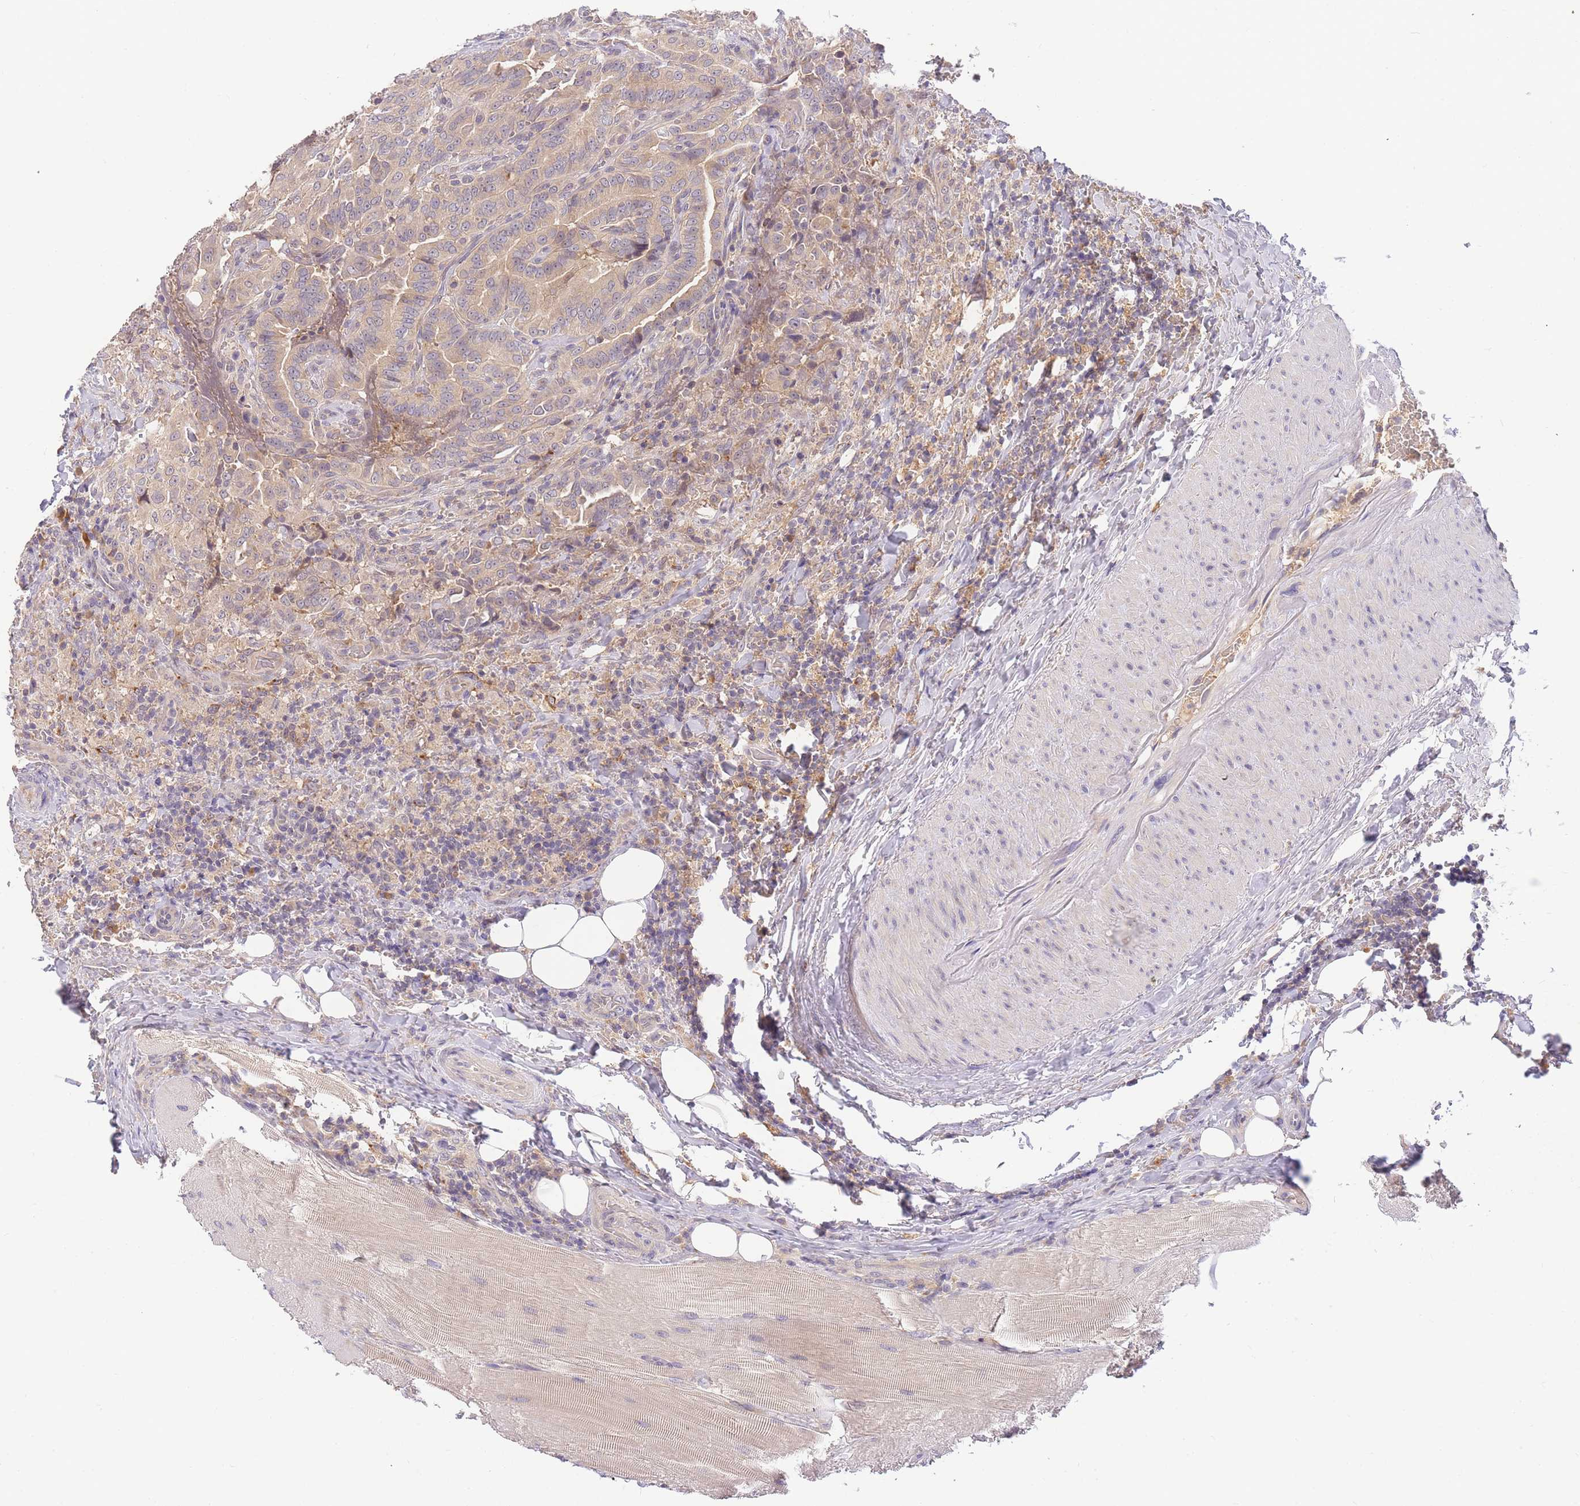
{"staining": {"intensity": "weak", "quantity": "<25%", "location": "cytoplasmic/membranous"}, "tissue": "thyroid cancer", "cell_type": "Tumor cells", "image_type": "cancer", "snomed": [{"axis": "morphology", "description": "Papillary adenocarcinoma, NOS"}, {"axis": "topography", "description": "Thyroid gland"}], "caption": "IHC of human thyroid cancer shows no expression in tumor cells. (DAB immunohistochemistry (IHC) with hematoxylin counter stain).", "gene": "ZNF577", "patient": {"sex": "male", "age": 61}}